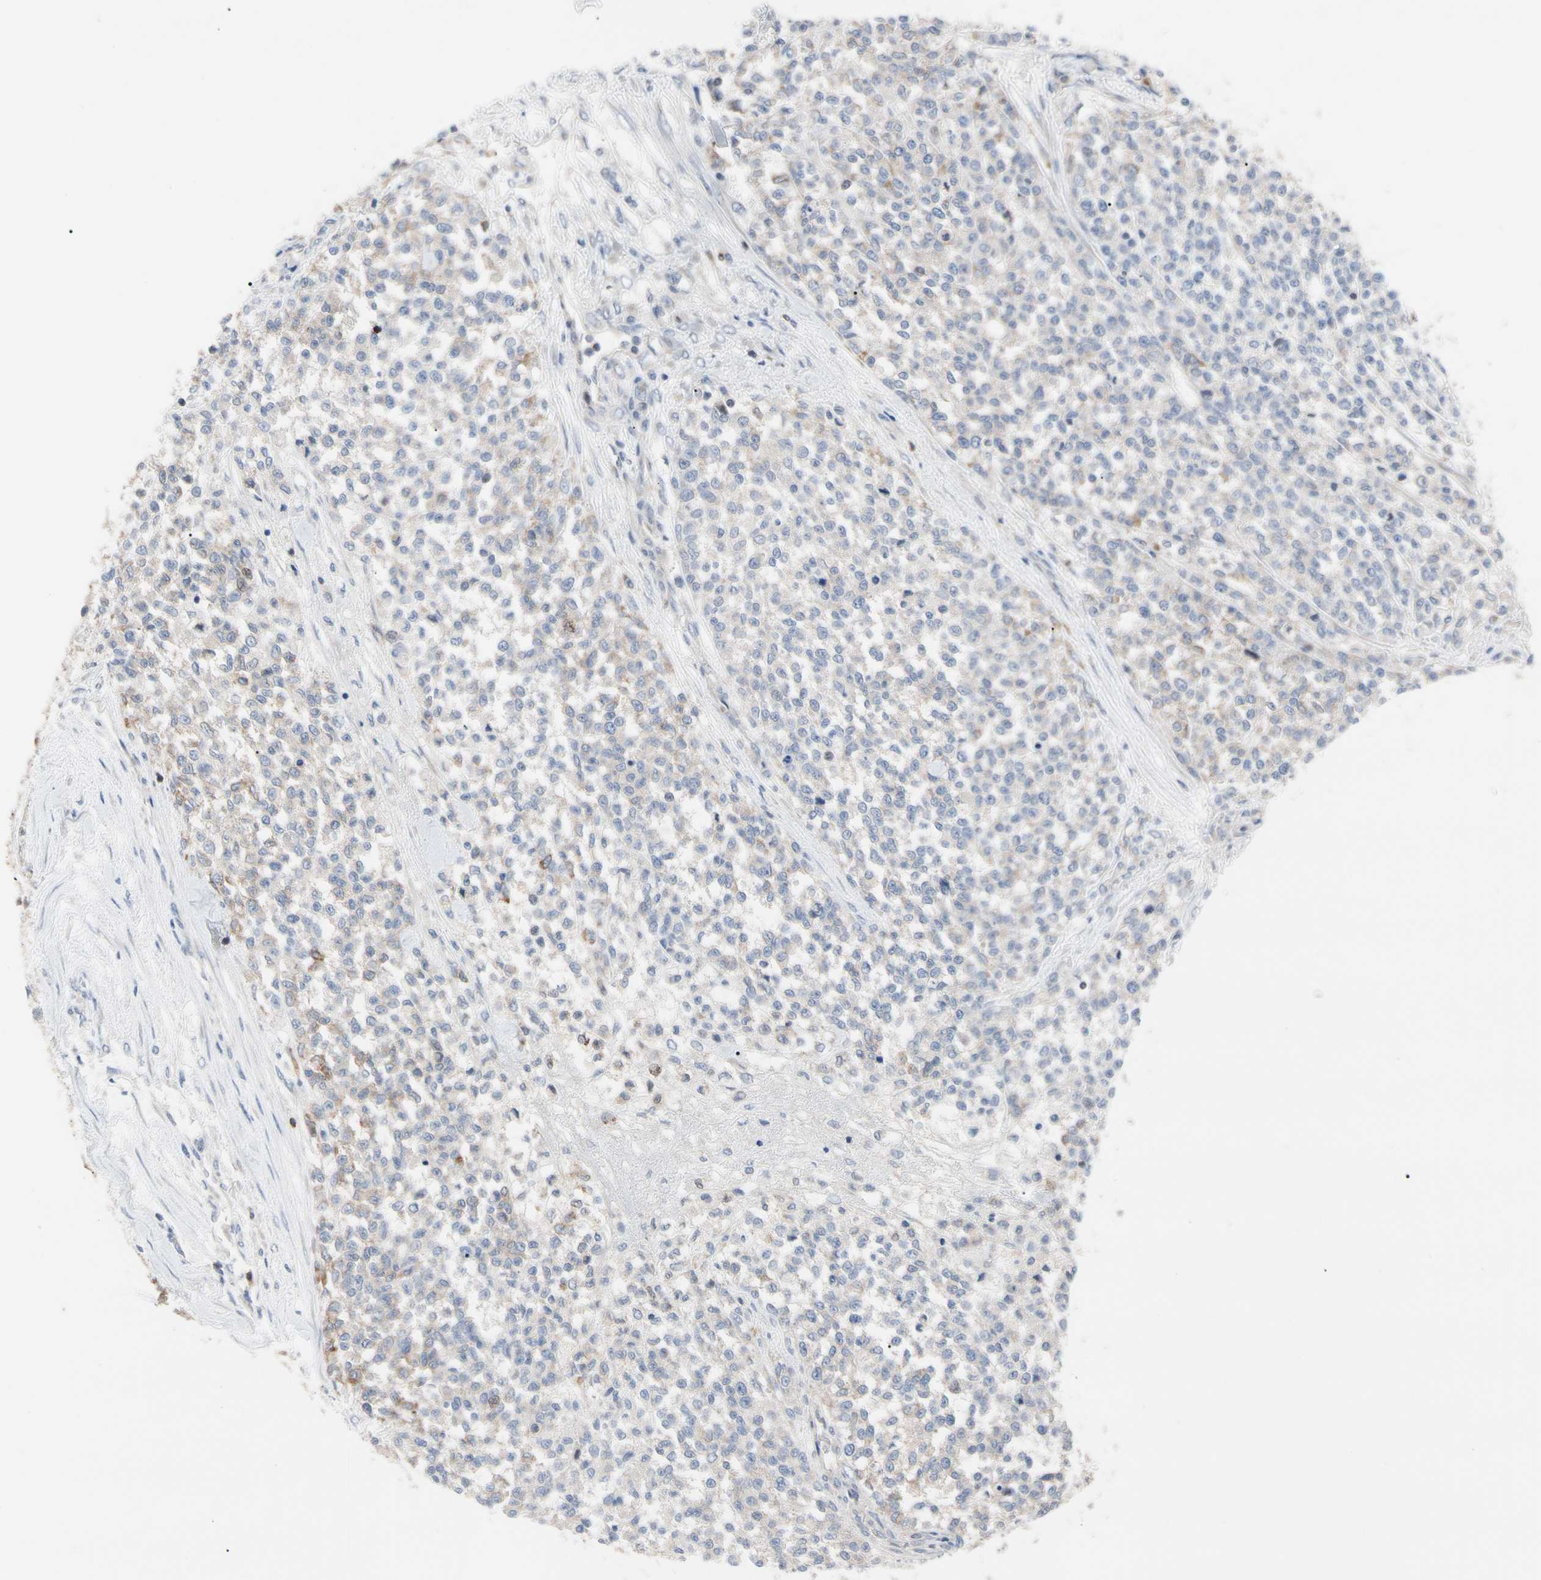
{"staining": {"intensity": "weak", "quantity": "<25%", "location": "cytoplasmic/membranous"}, "tissue": "testis cancer", "cell_type": "Tumor cells", "image_type": "cancer", "snomed": [{"axis": "morphology", "description": "Seminoma, NOS"}, {"axis": "topography", "description": "Testis"}], "caption": "The IHC micrograph has no significant expression in tumor cells of testis seminoma tissue. Brightfield microscopy of IHC stained with DAB (3,3'-diaminobenzidine) (brown) and hematoxylin (blue), captured at high magnification.", "gene": "MCL1", "patient": {"sex": "male", "age": 59}}